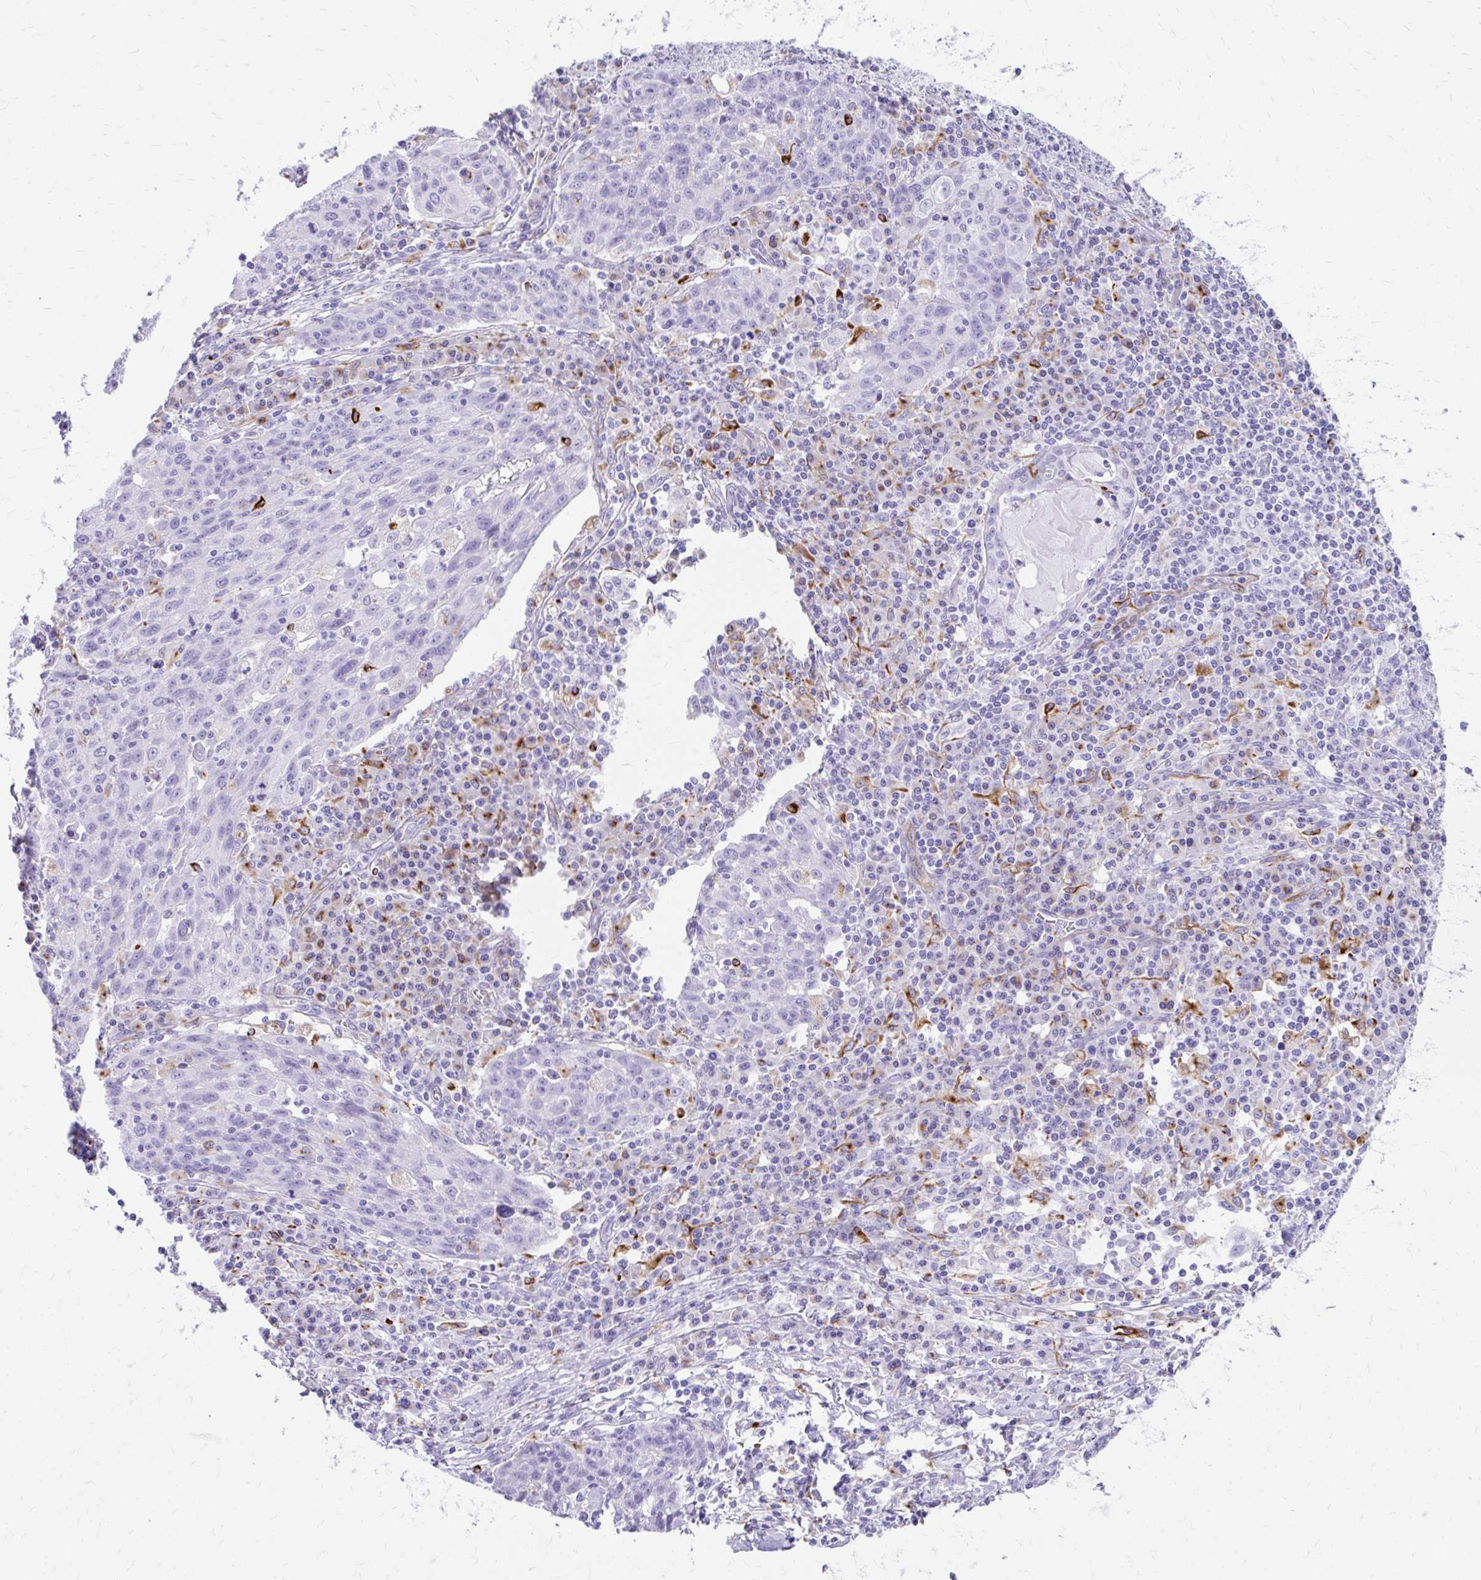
{"staining": {"intensity": "negative", "quantity": "none", "location": "none"}, "tissue": "lung cancer", "cell_type": "Tumor cells", "image_type": "cancer", "snomed": [{"axis": "morphology", "description": "Squamous cell carcinoma, NOS"}, {"axis": "morphology", "description": "Squamous cell carcinoma, metastatic, NOS"}, {"axis": "topography", "description": "Bronchus"}, {"axis": "topography", "description": "Lung"}], "caption": "Immunohistochemistry image of human lung metastatic squamous cell carcinoma stained for a protein (brown), which displays no staining in tumor cells.", "gene": "ZNF699", "patient": {"sex": "male", "age": 62}}